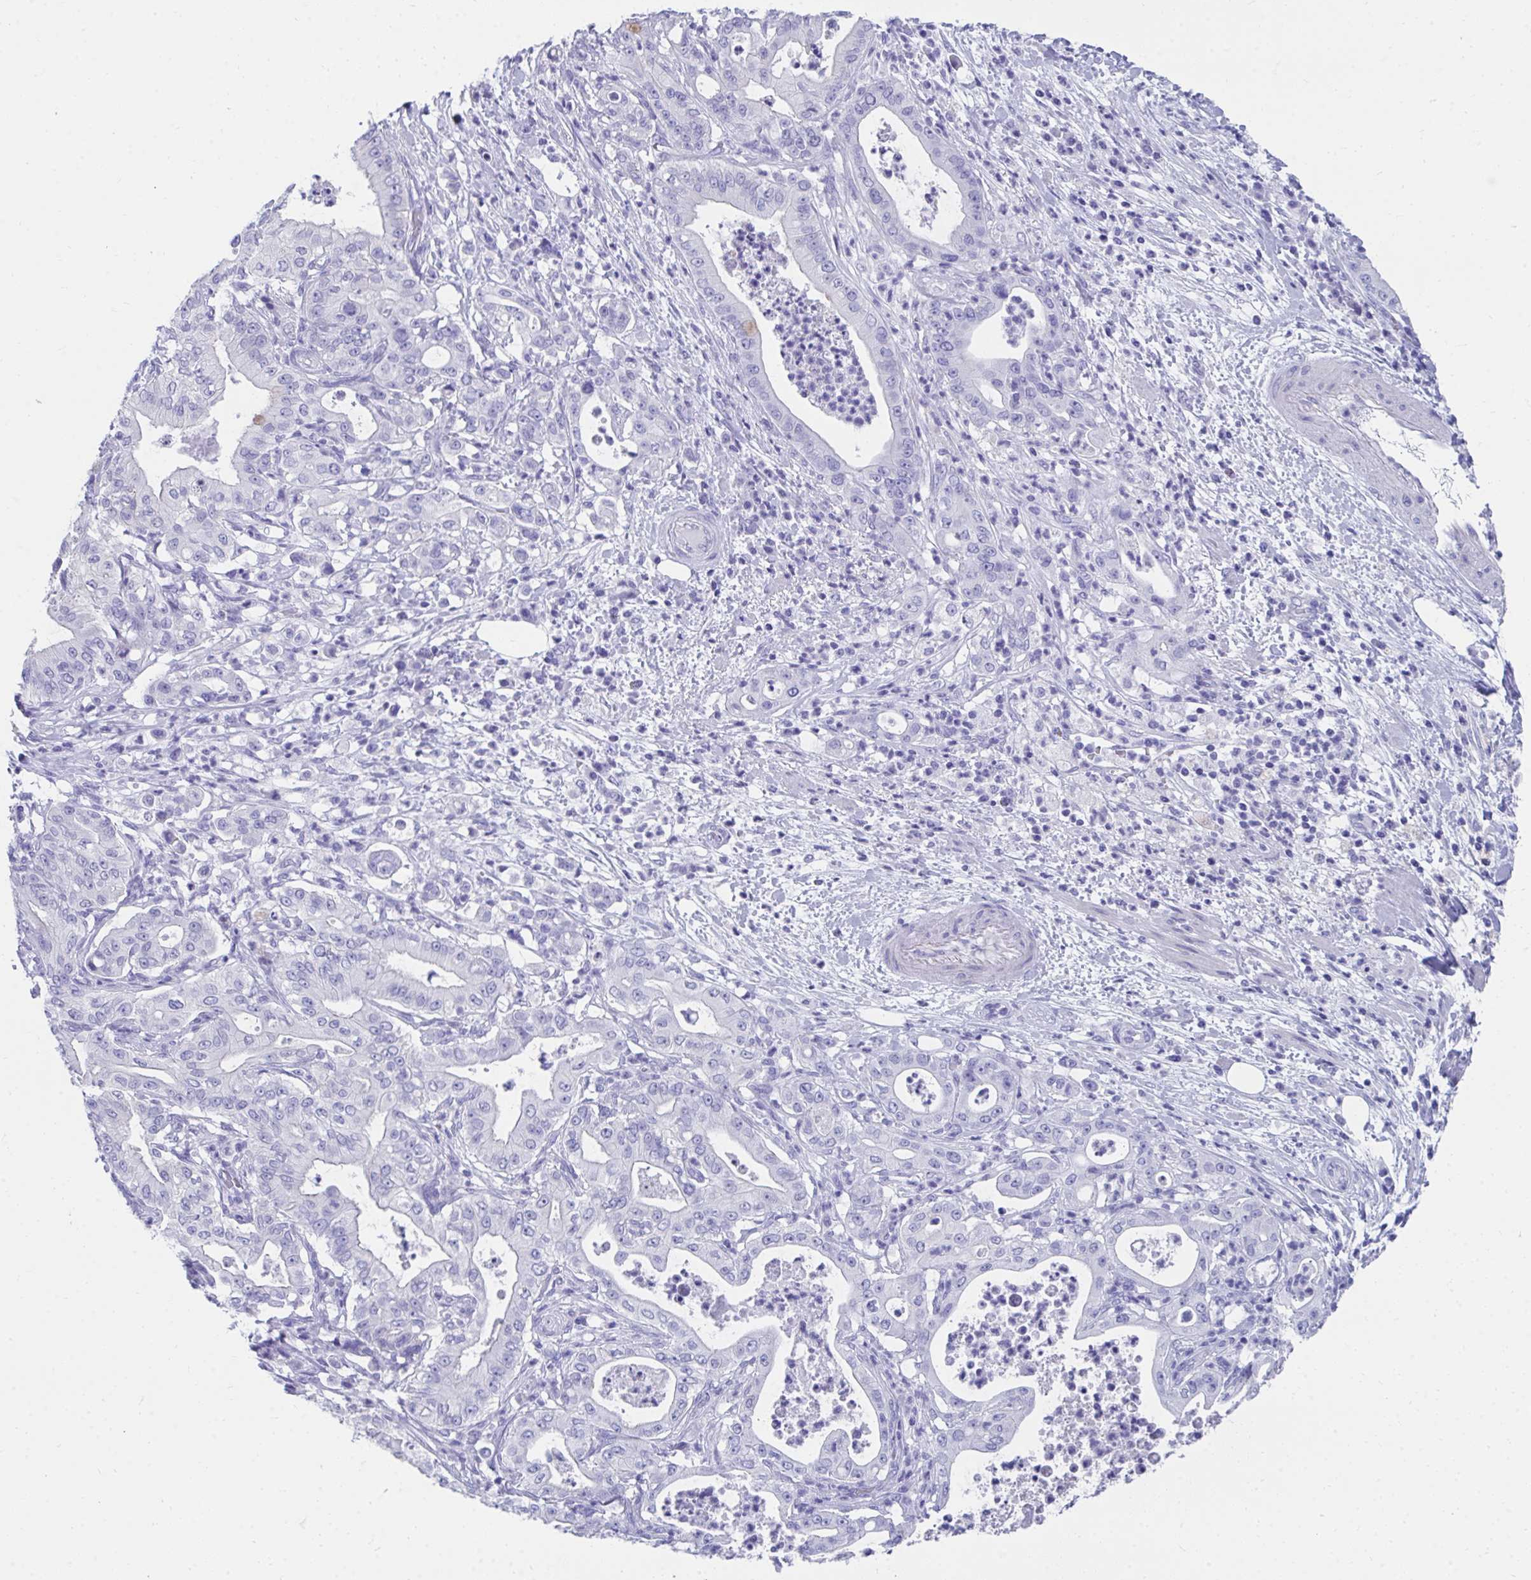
{"staining": {"intensity": "negative", "quantity": "none", "location": "none"}, "tissue": "pancreatic cancer", "cell_type": "Tumor cells", "image_type": "cancer", "snomed": [{"axis": "morphology", "description": "Adenocarcinoma, NOS"}, {"axis": "topography", "description": "Pancreas"}], "caption": "A histopathology image of human adenocarcinoma (pancreatic) is negative for staining in tumor cells.", "gene": "HGD", "patient": {"sex": "male", "age": 71}}